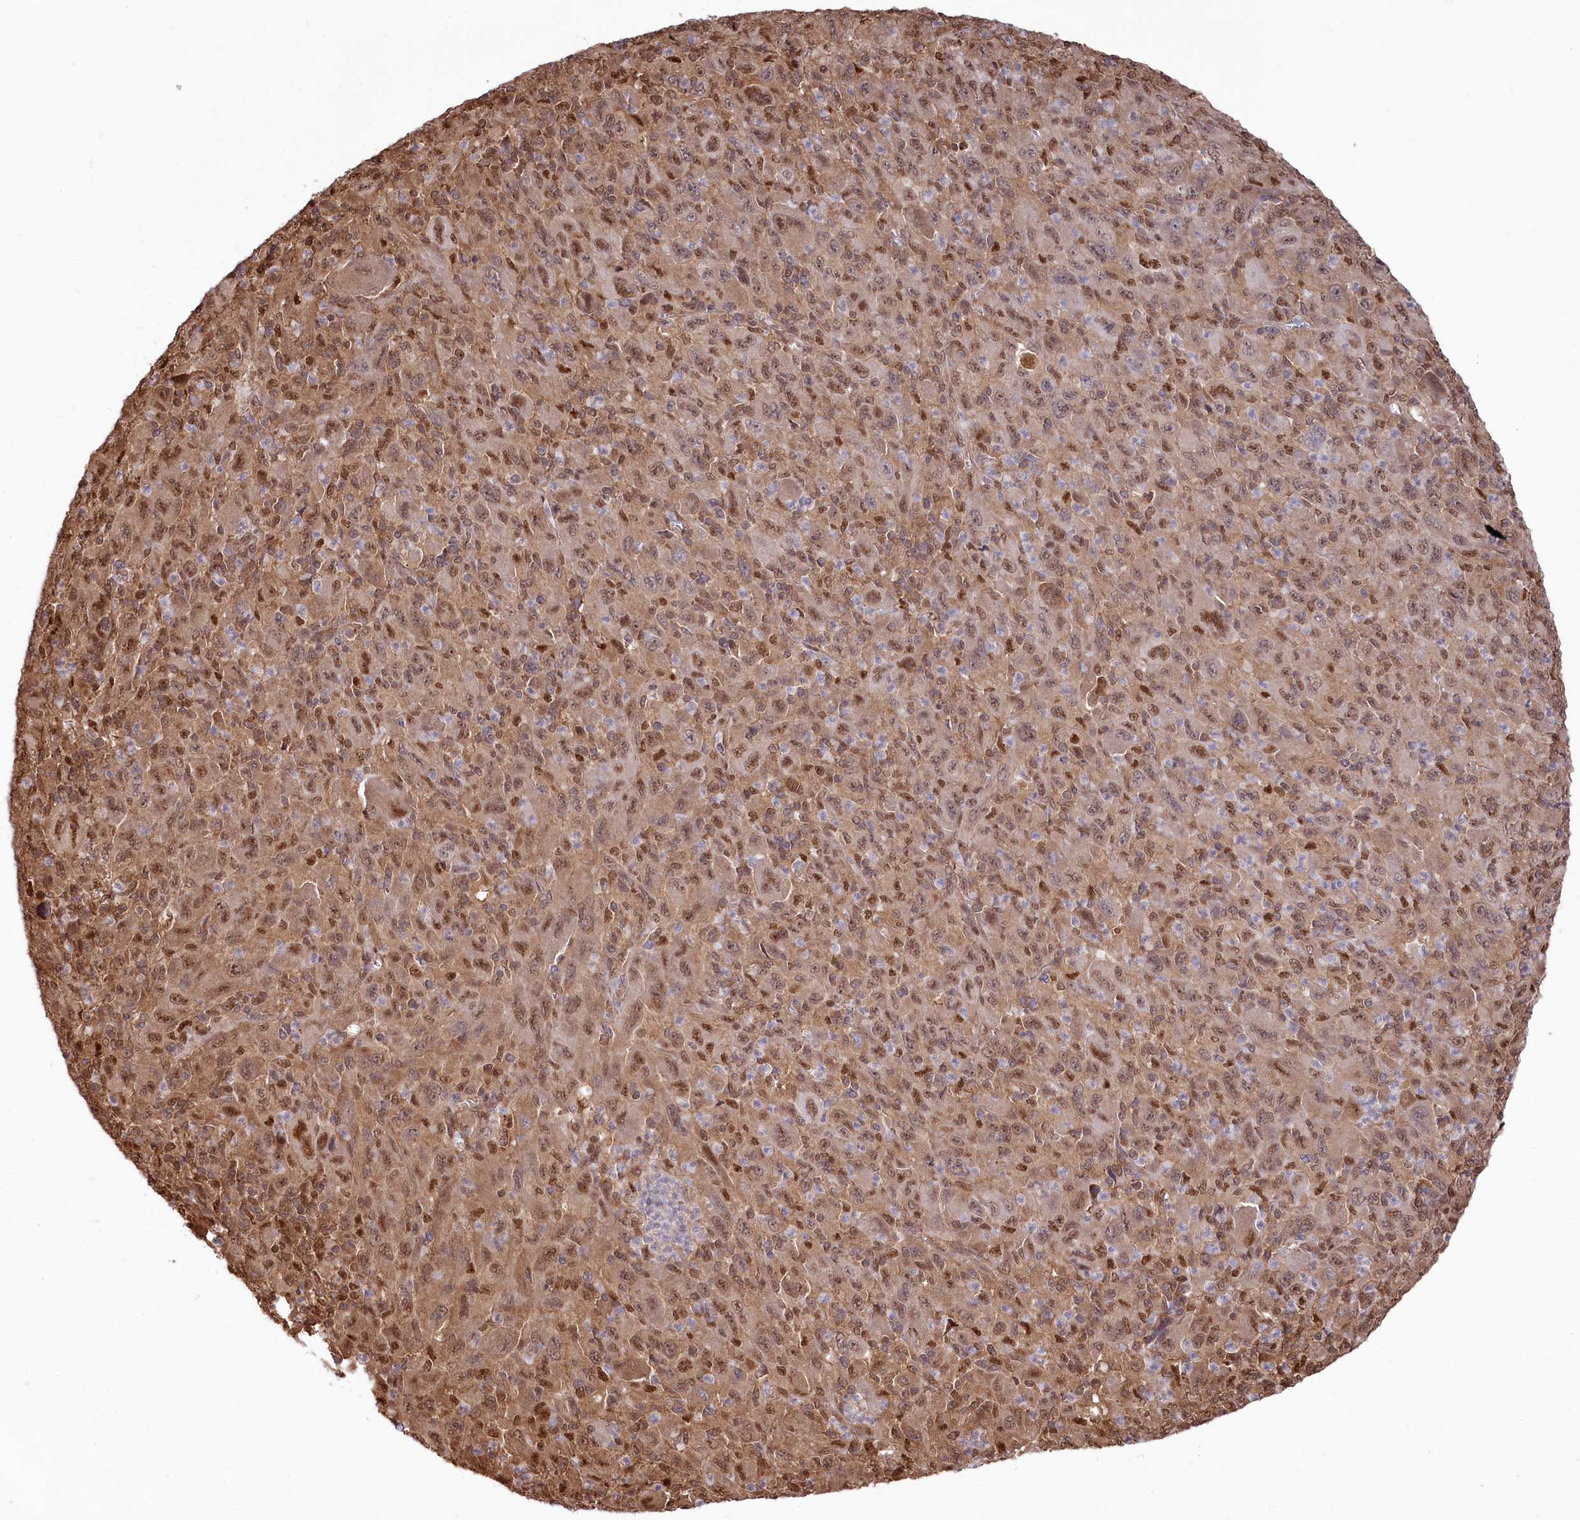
{"staining": {"intensity": "moderate", "quantity": ">75%", "location": "cytoplasmic/membranous,nuclear"}, "tissue": "melanoma", "cell_type": "Tumor cells", "image_type": "cancer", "snomed": [{"axis": "morphology", "description": "Malignant melanoma, Metastatic site"}, {"axis": "topography", "description": "Skin"}], "caption": "A brown stain highlights moderate cytoplasmic/membranous and nuclear expression of a protein in melanoma tumor cells. (DAB (3,3'-diaminobenzidine) IHC, brown staining for protein, blue staining for nuclei).", "gene": "PSMA1", "patient": {"sex": "female", "age": 56}}